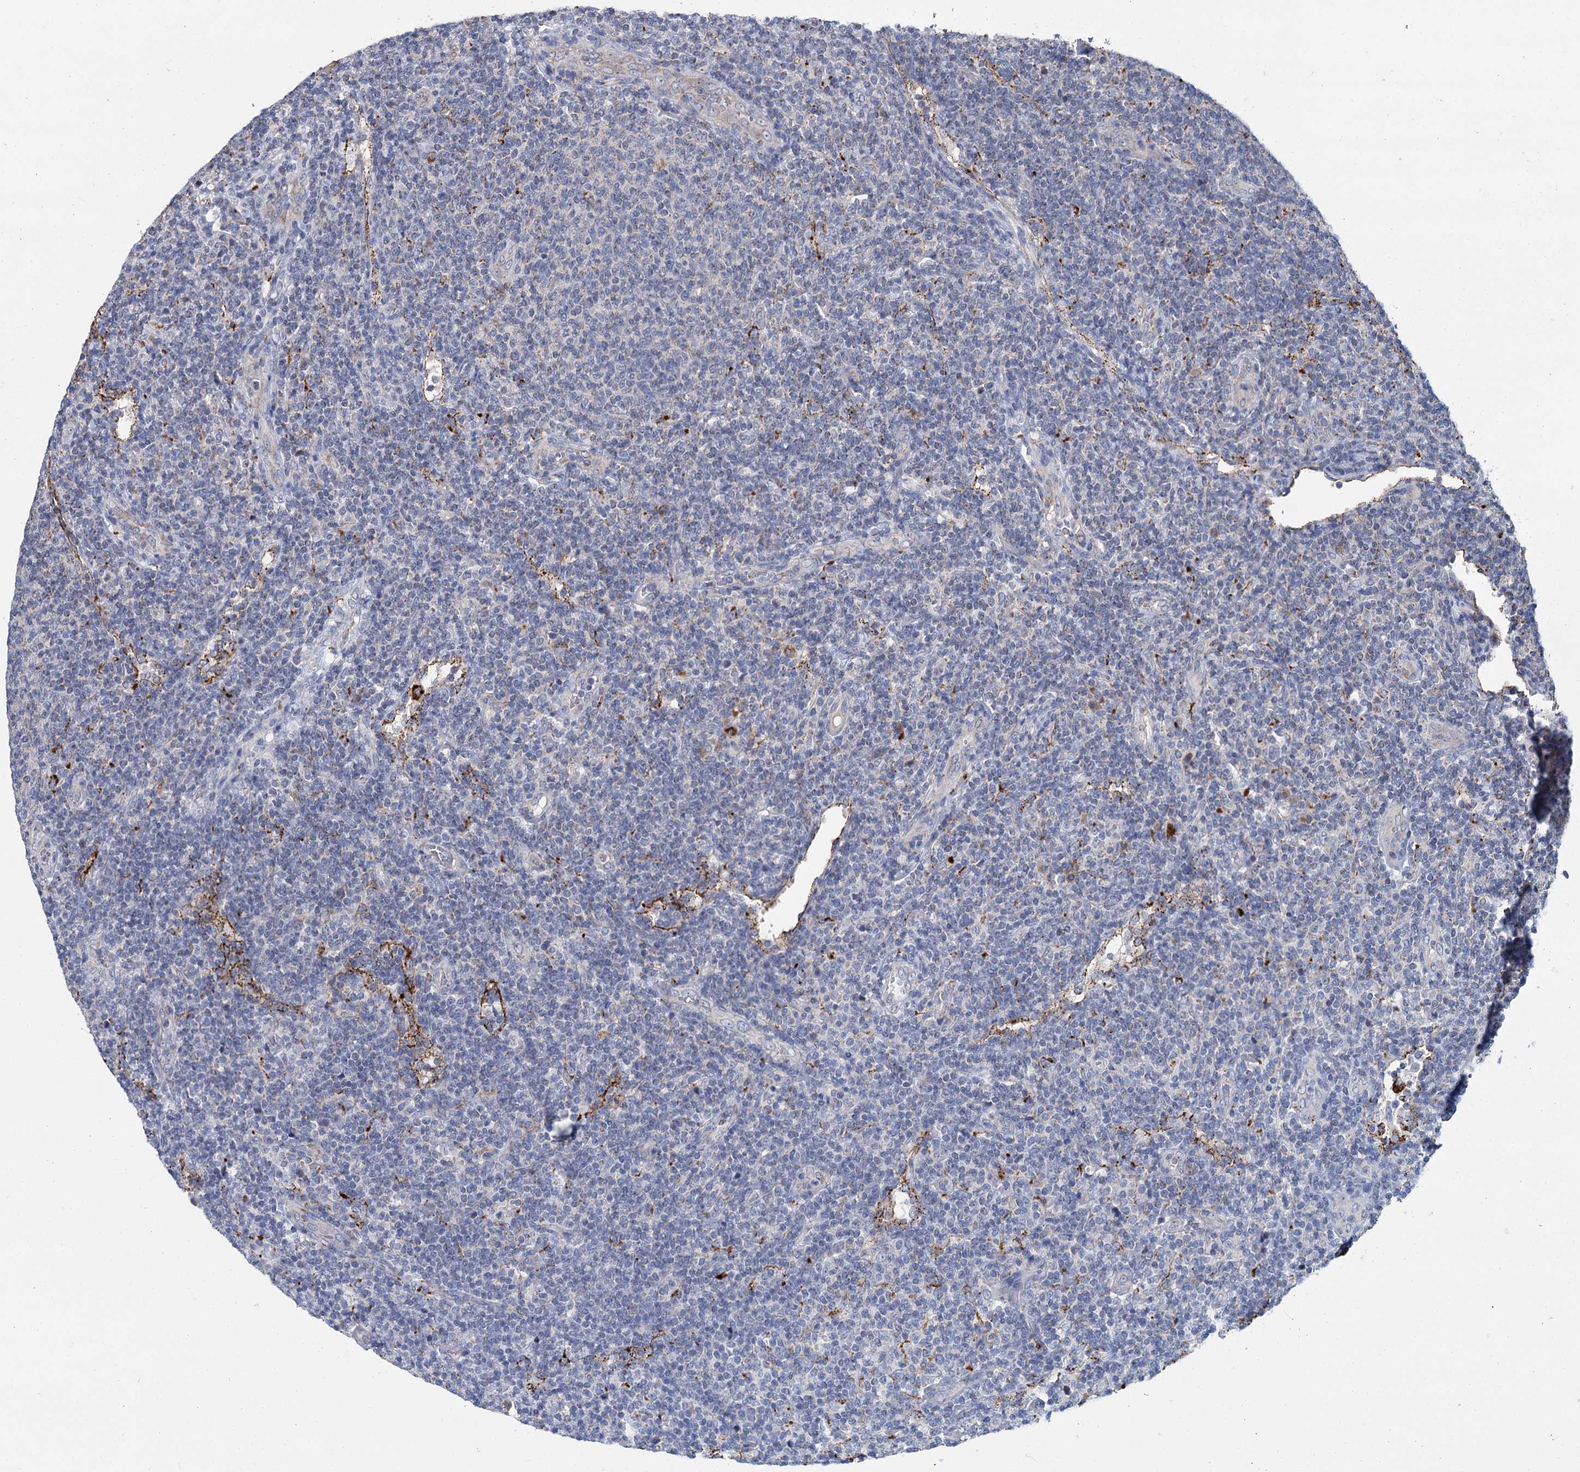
{"staining": {"intensity": "negative", "quantity": "none", "location": "none"}, "tissue": "lymphoma", "cell_type": "Tumor cells", "image_type": "cancer", "snomed": [{"axis": "morphology", "description": "Malignant lymphoma, non-Hodgkin's type, Low grade"}, {"axis": "topography", "description": "Lymph node"}], "caption": "Tumor cells are negative for brown protein staining in low-grade malignant lymphoma, non-Hodgkin's type.", "gene": "ANKRD16", "patient": {"sex": "male", "age": 66}}